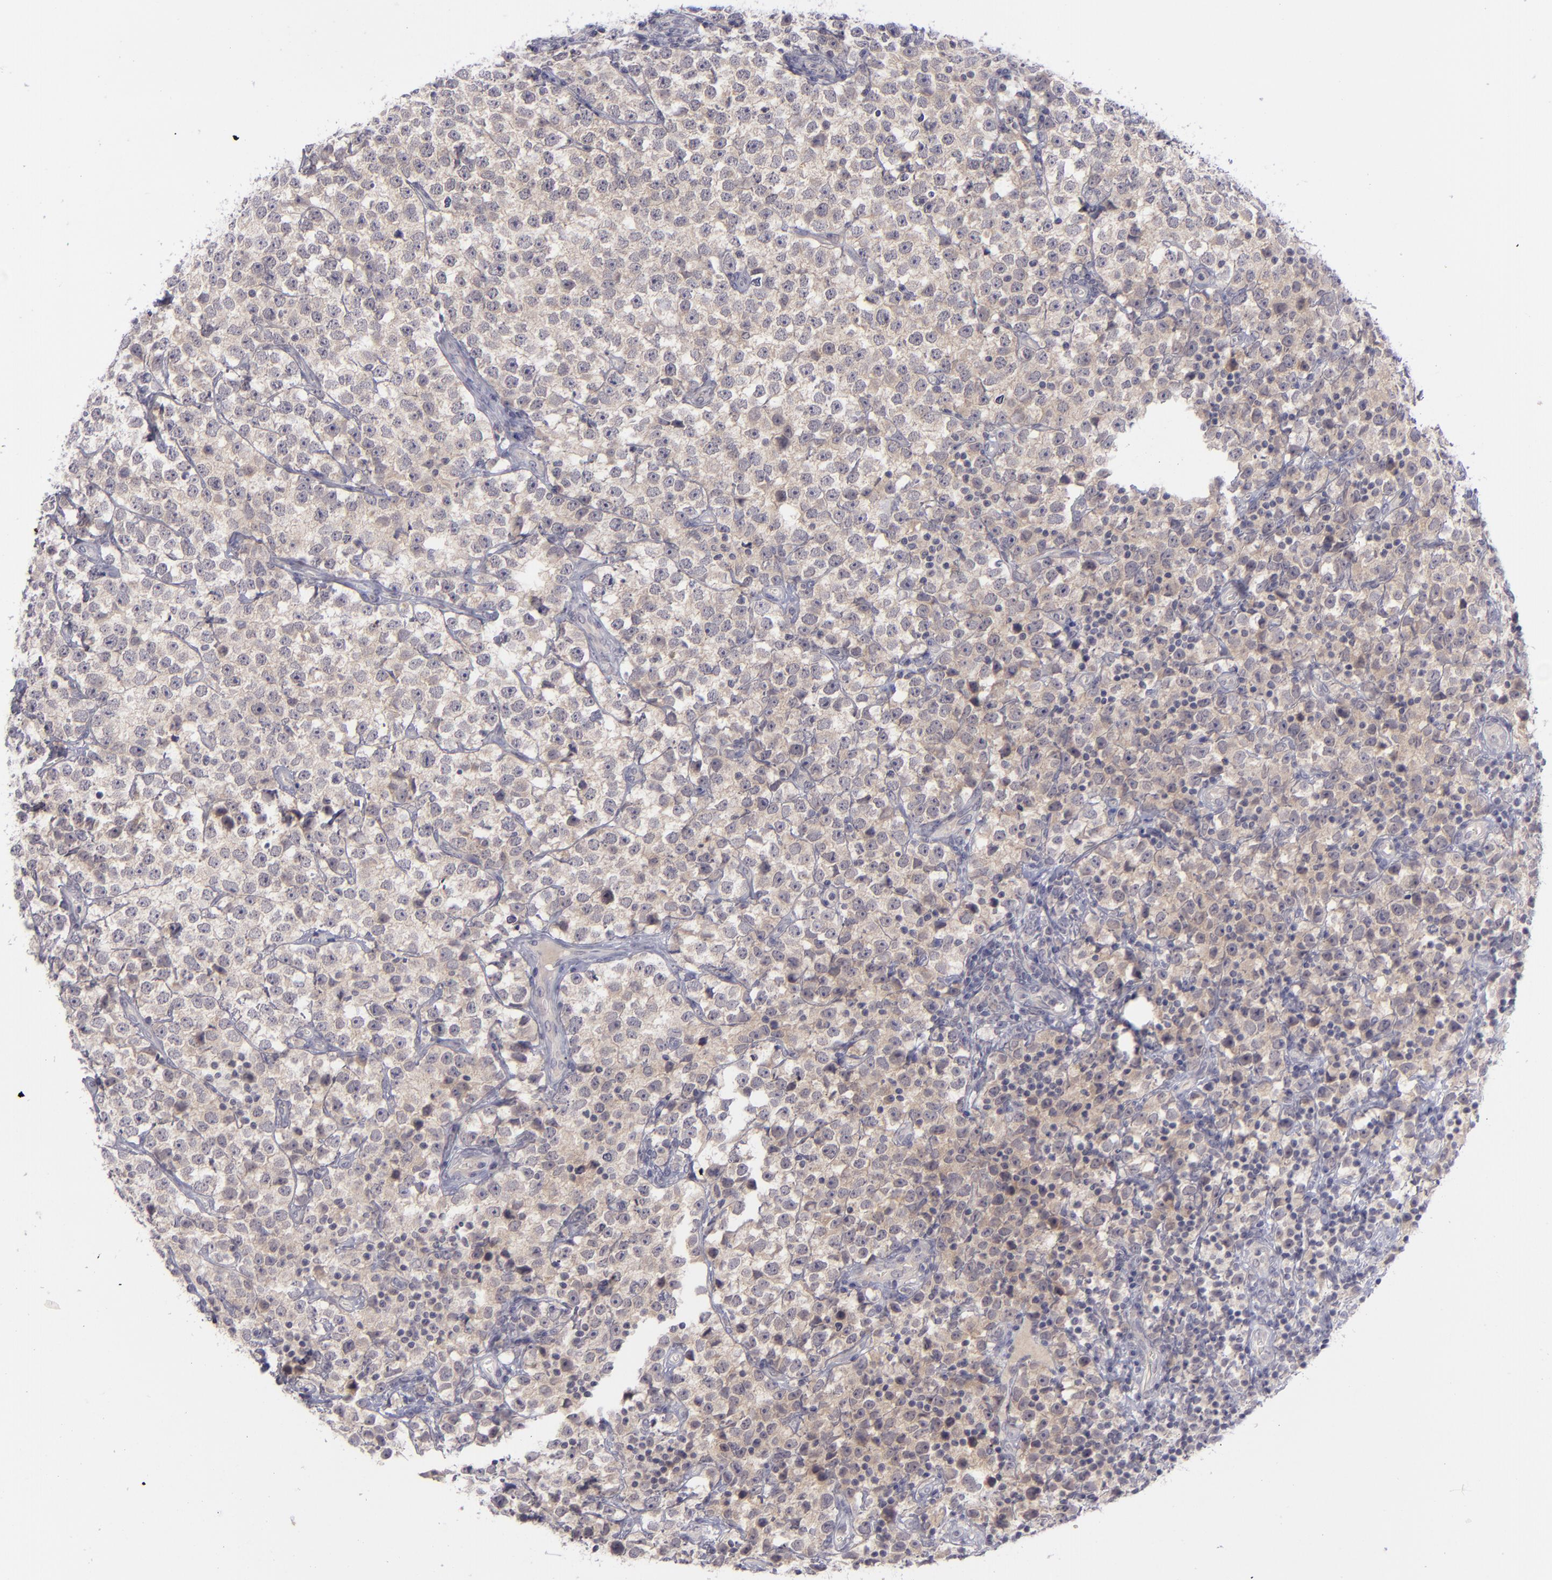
{"staining": {"intensity": "moderate", "quantity": "25%-75%", "location": "cytoplasmic/membranous"}, "tissue": "testis cancer", "cell_type": "Tumor cells", "image_type": "cancer", "snomed": [{"axis": "morphology", "description": "Seminoma, NOS"}, {"axis": "topography", "description": "Testis"}], "caption": "Approximately 25%-75% of tumor cells in seminoma (testis) show moderate cytoplasmic/membranous protein positivity as visualized by brown immunohistochemical staining.", "gene": "EVPL", "patient": {"sex": "male", "age": 25}}